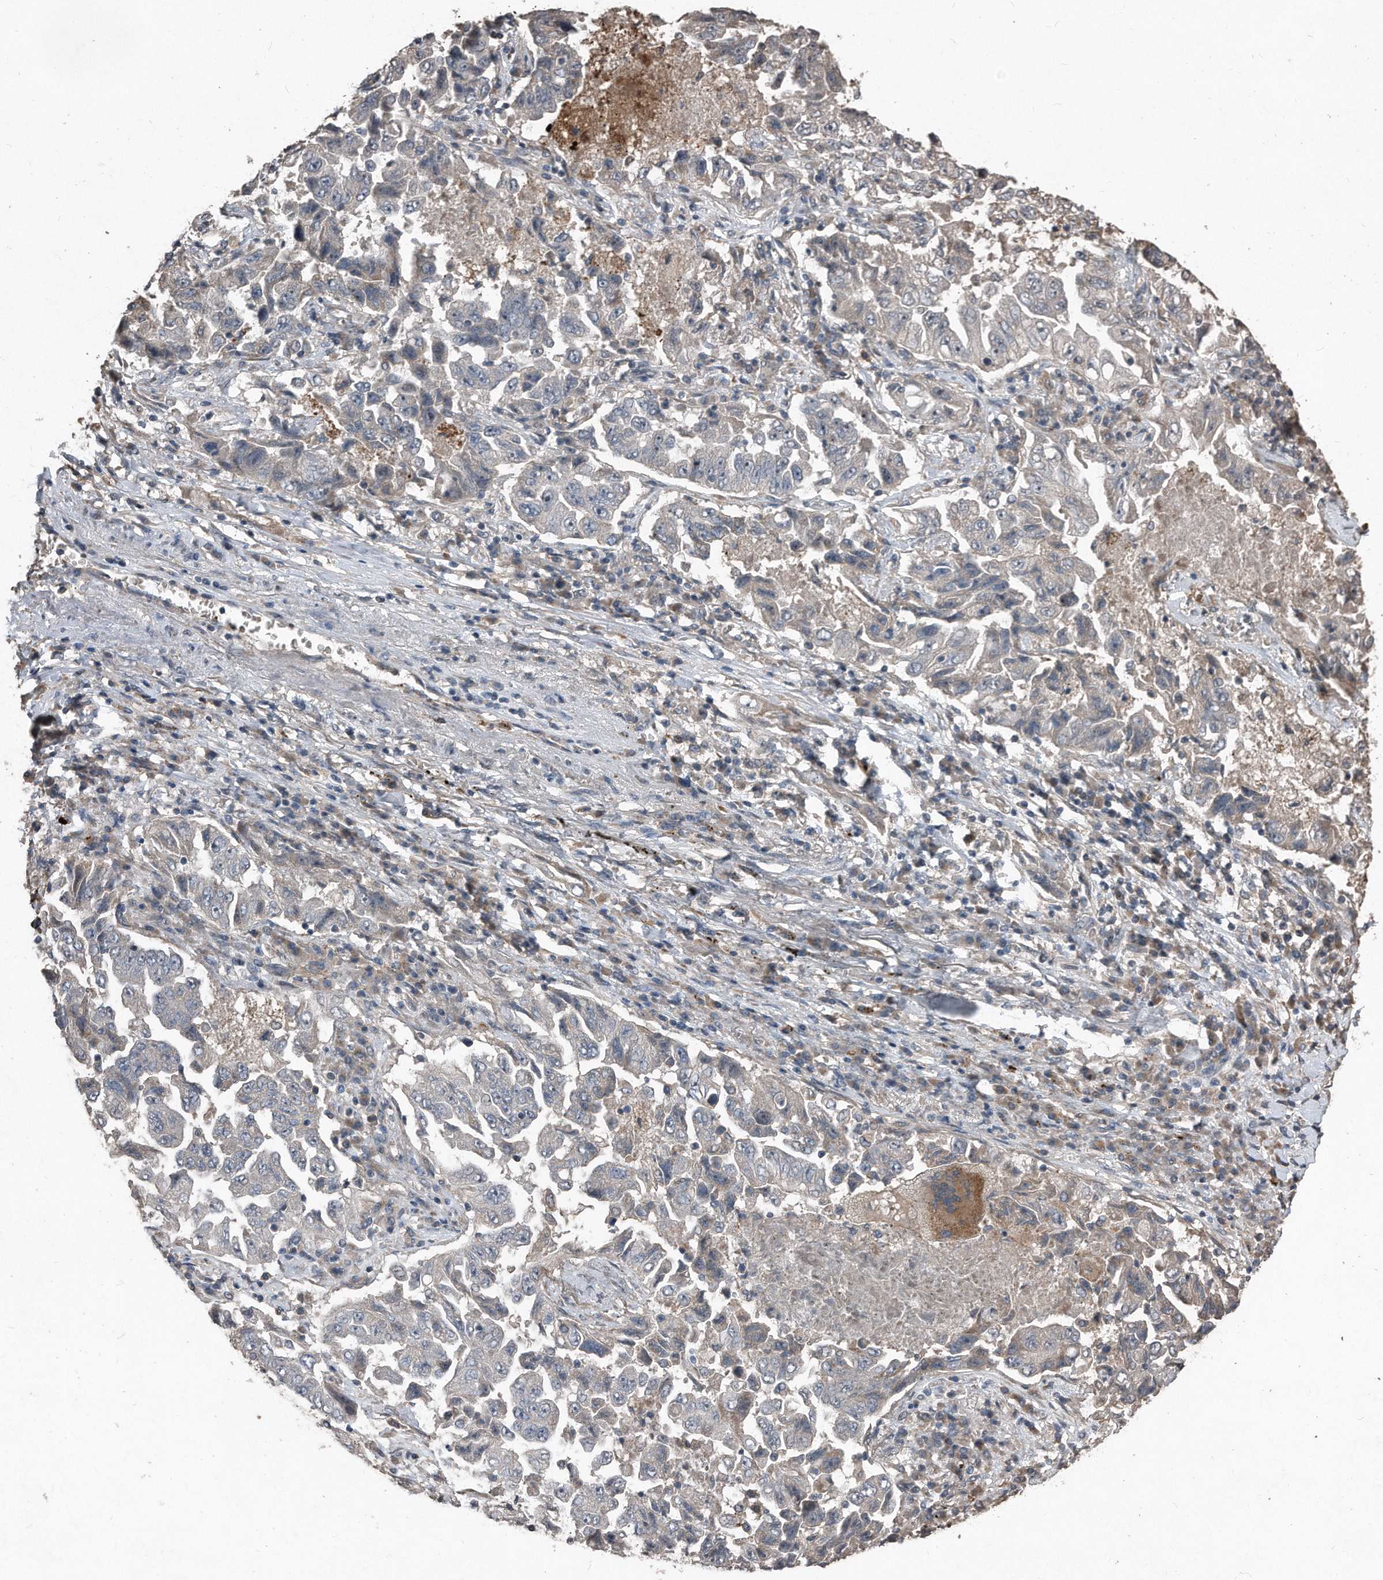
{"staining": {"intensity": "negative", "quantity": "none", "location": "none"}, "tissue": "lung cancer", "cell_type": "Tumor cells", "image_type": "cancer", "snomed": [{"axis": "morphology", "description": "Adenocarcinoma, NOS"}, {"axis": "topography", "description": "Lung"}], "caption": "This is an immunohistochemistry image of lung cancer. There is no positivity in tumor cells.", "gene": "ANKRD10", "patient": {"sex": "female", "age": 51}}